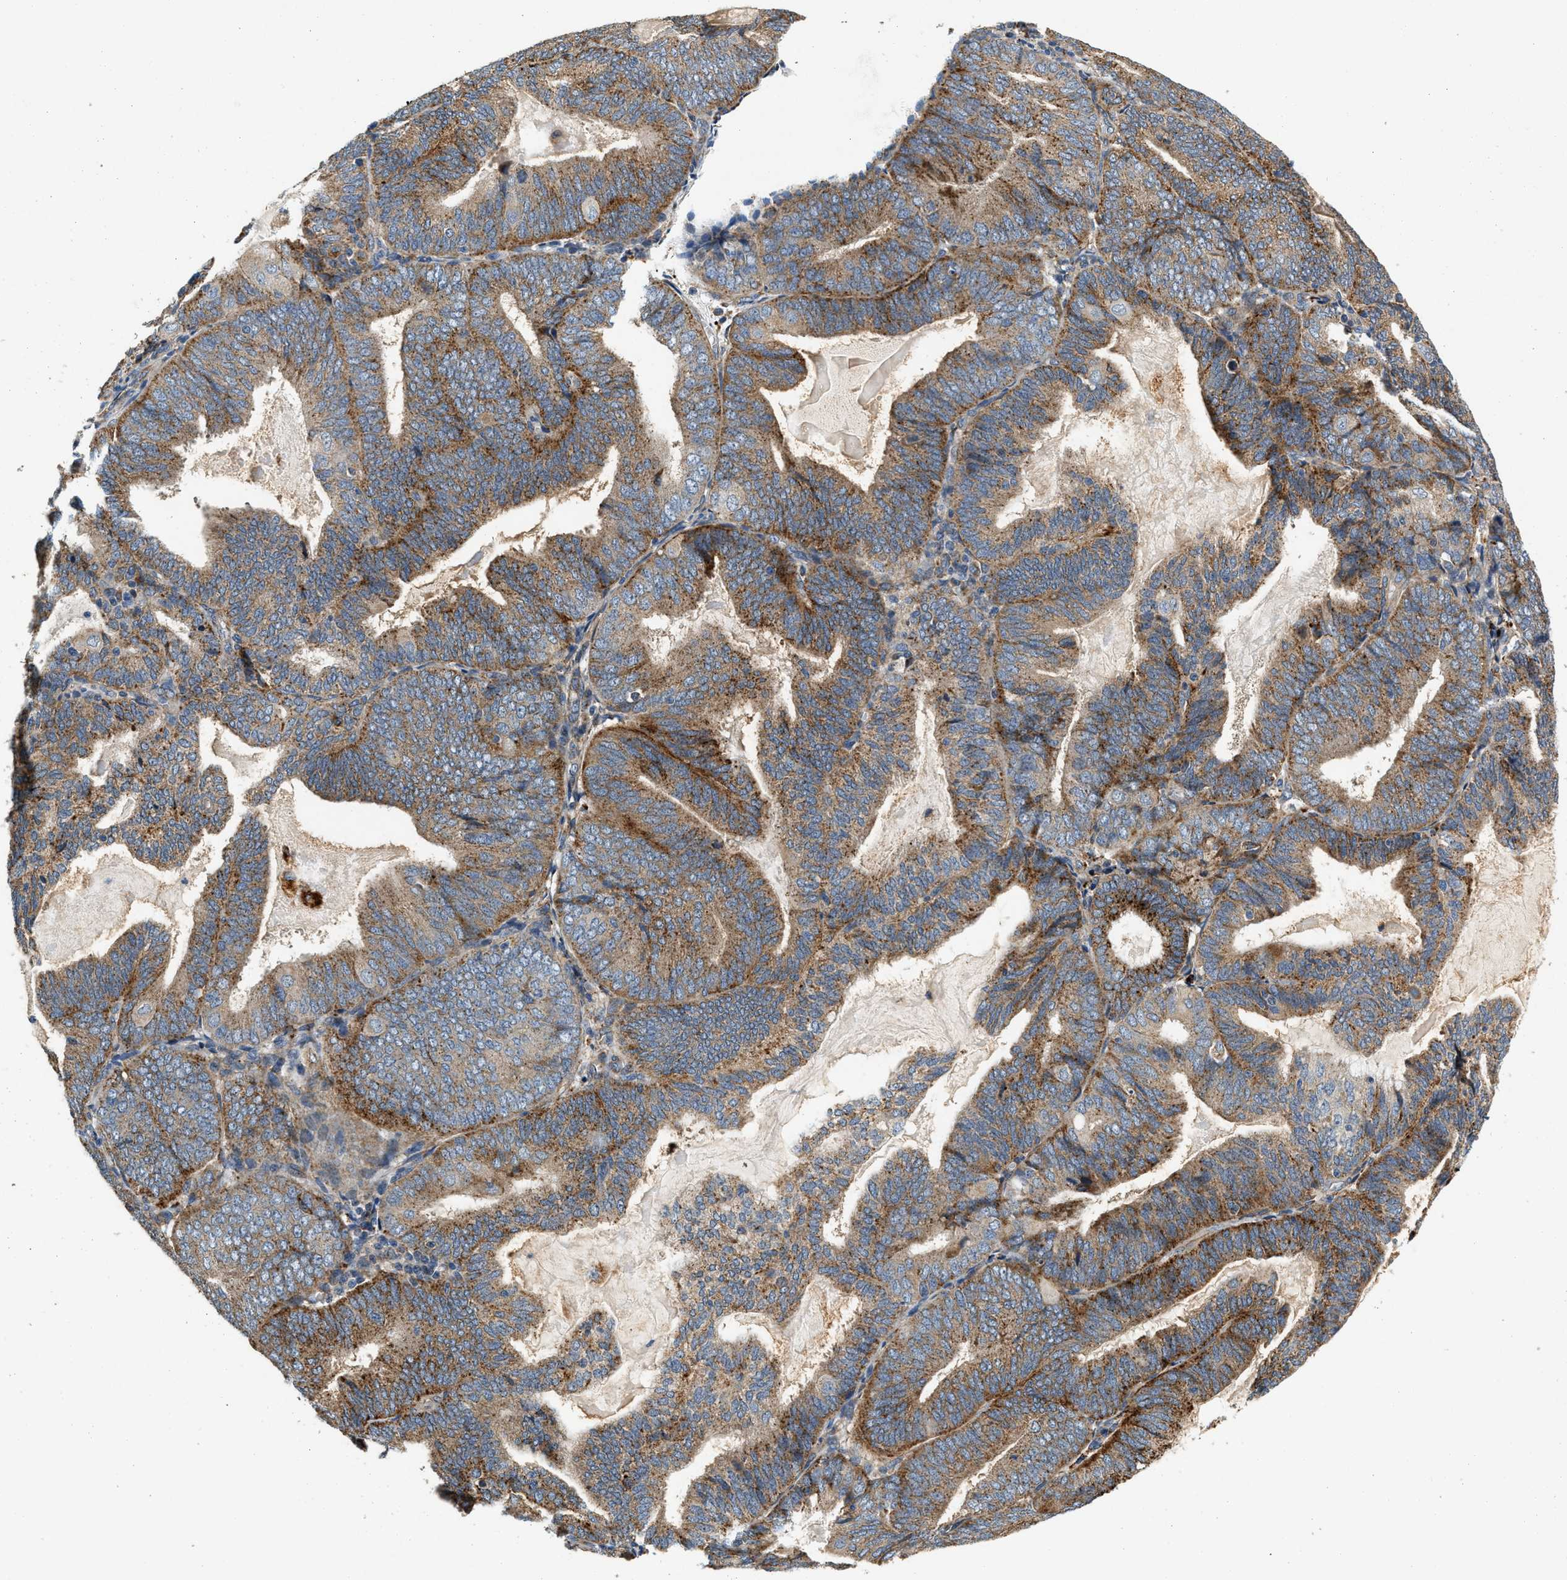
{"staining": {"intensity": "moderate", "quantity": ">75%", "location": "cytoplasmic/membranous"}, "tissue": "endometrial cancer", "cell_type": "Tumor cells", "image_type": "cancer", "snomed": [{"axis": "morphology", "description": "Adenocarcinoma, NOS"}, {"axis": "topography", "description": "Endometrium"}], "caption": "Endometrial adenocarcinoma was stained to show a protein in brown. There is medium levels of moderate cytoplasmic/membranous positivity in about >75% of tumor cells. (Stains: DAB in brown, nuclei in blue, Microscopy: brightfield microscopy at high magnification).", "gene": "DUSP10", "patient": {"sex": "female", "age": 81}}